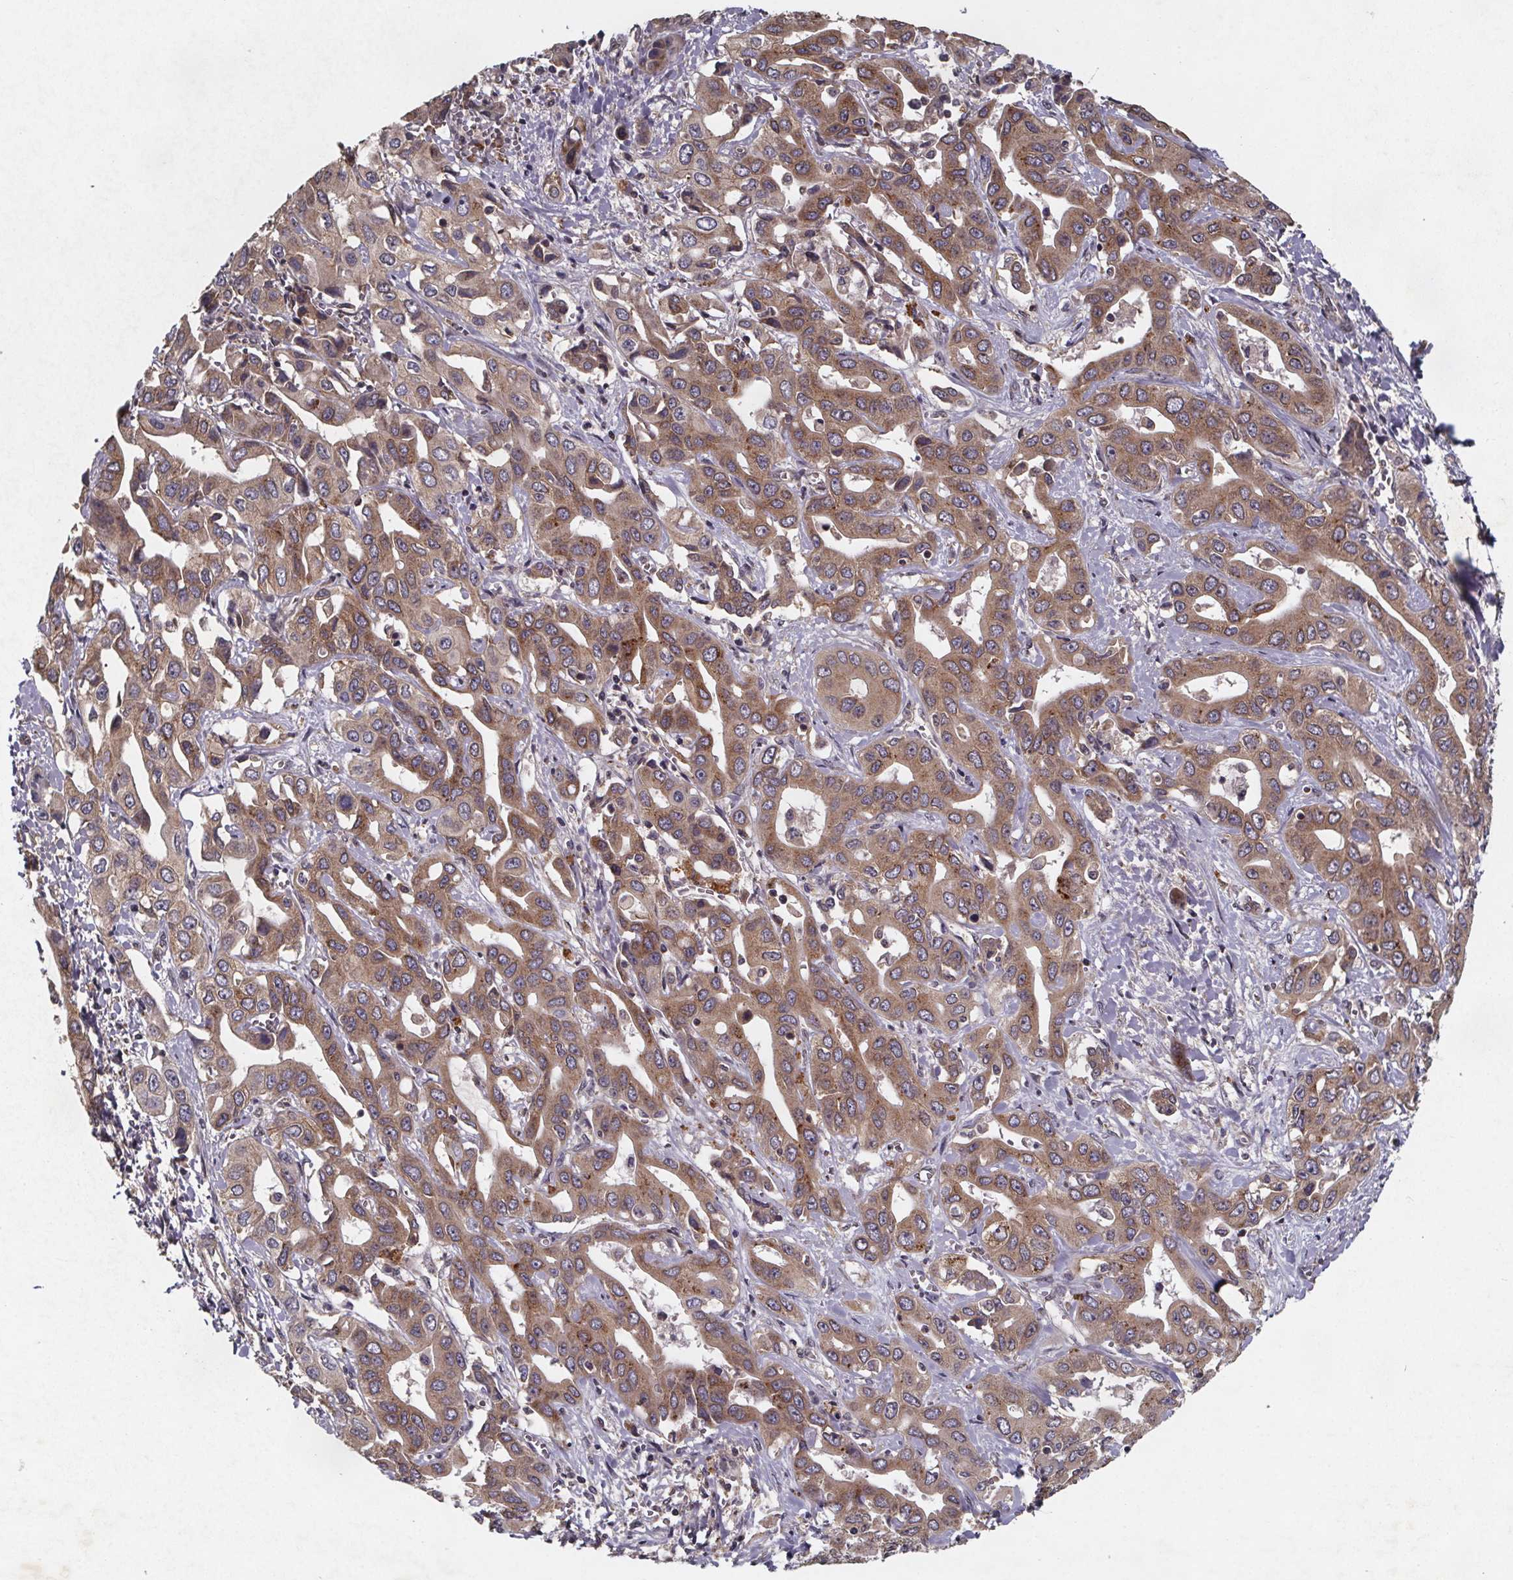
{"staining": {"intensity": "moderate", "quantity": "25%-75%", "location": "cytoplasmic/membranous"}, "tissue": "liver cancer", "cell_type": "Tumor cells", "image_type": "cancer", "snomed": [{"axis": "morphology", "description": "Cholangiocarcinoma"}, {"axis": "topography", "description": "Liver"}], "caption": "DAB (3,3'-diaminobenzidine) immunohistochemical staining of human liver cholangiocarcinoma shows moderate cytoplasmic/membranous protein staining in approximately 25%-75% of tumor cells.", "gene": "PIERCE2", "patient": {"sex": "female", "age": 52}}